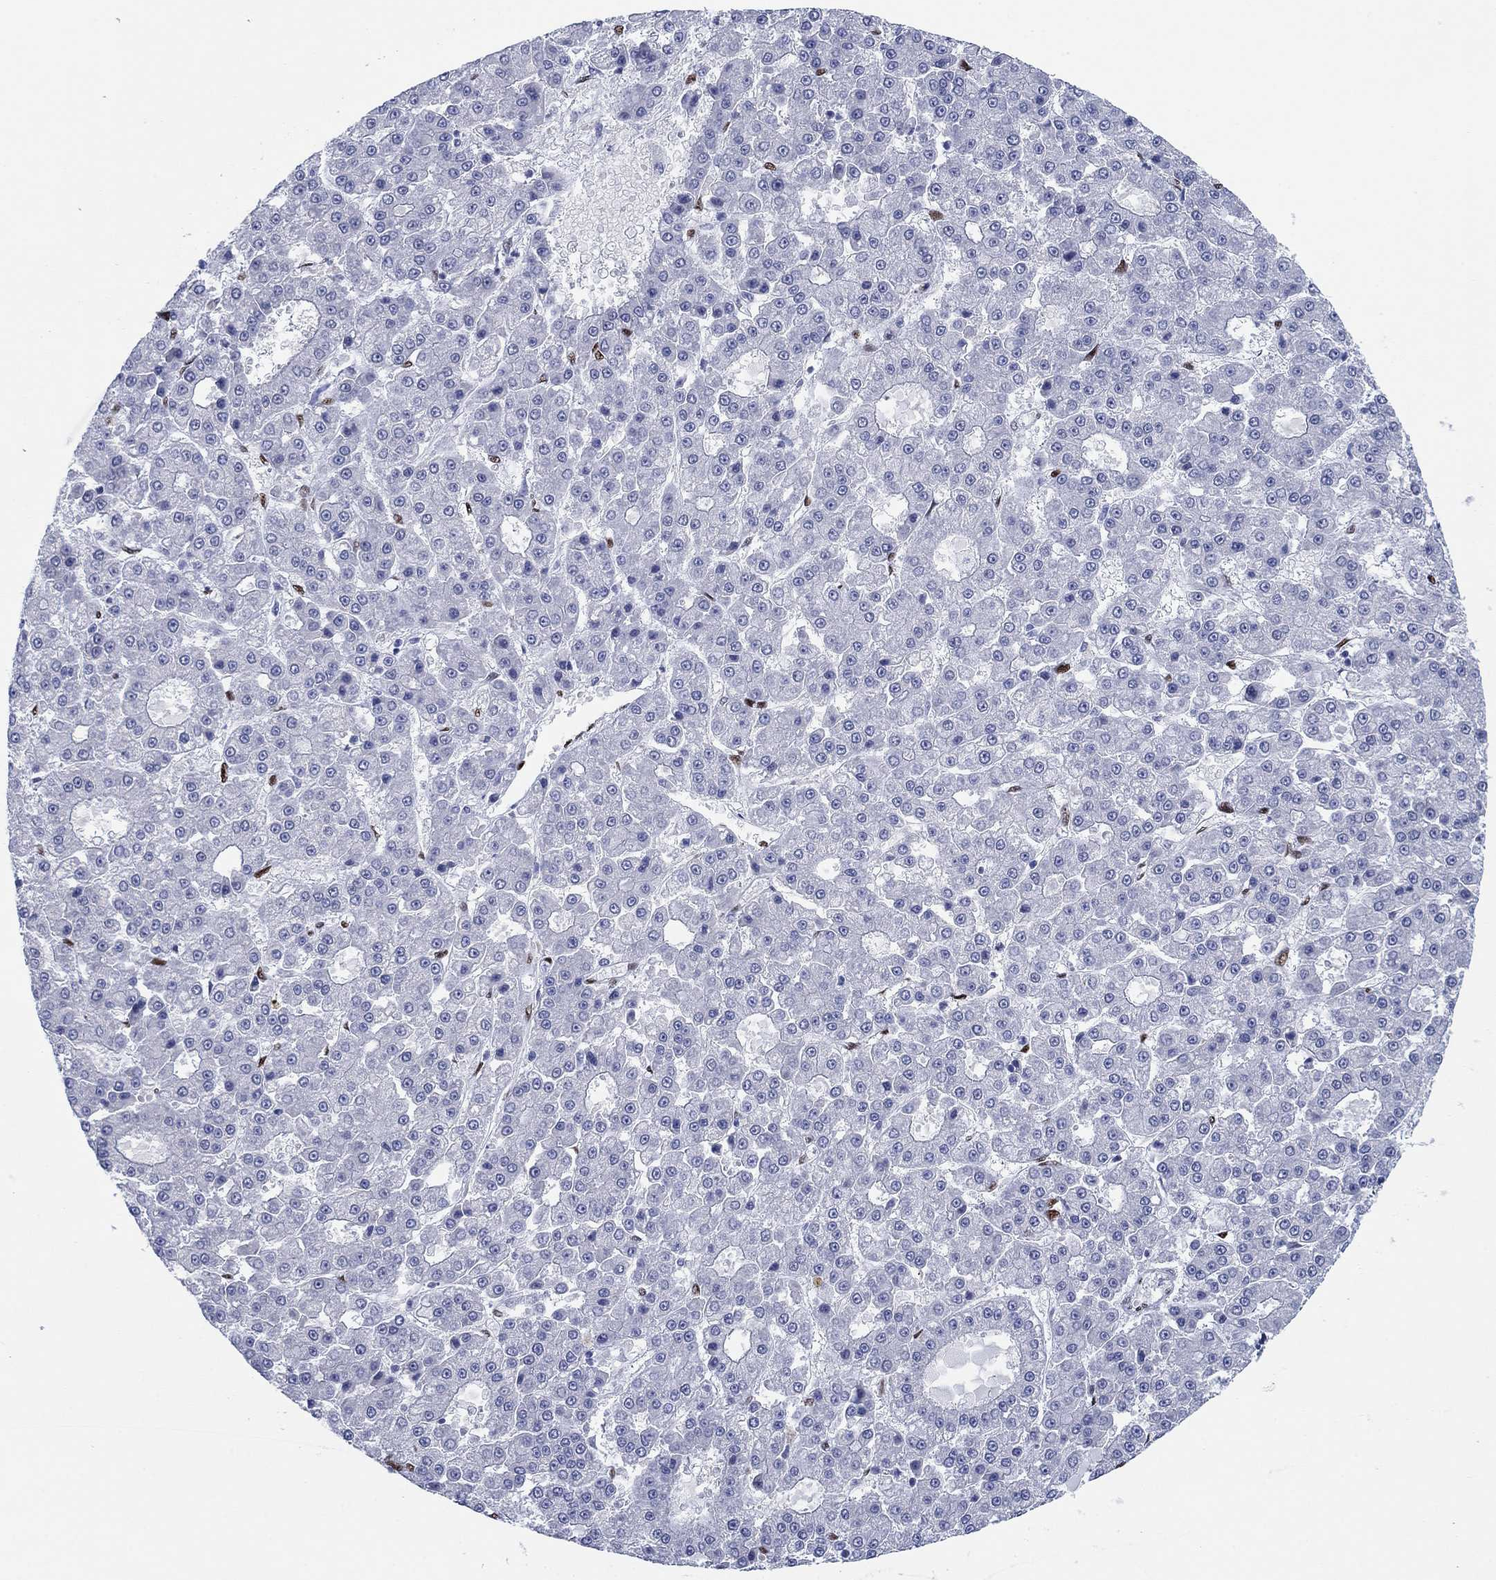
{"staining": {"intensity": "negative", "quantity": "none", "location": "none"}, "tissue": "liver cancer", "cell_type": "Tumor cells", "image_type": "cancer", "snomed": [{"axis": "morphology", "description": "Carcinoma, Hepatocellular, NOS"}, {"axis": "topography", "description": "Liver"}], "caption": "Tumor cells show no significant protein staining in liver cancer (hepatocellular carcinoma).", "gene": "ZEB1", "patient": {"sex": "male", "age": 70}}